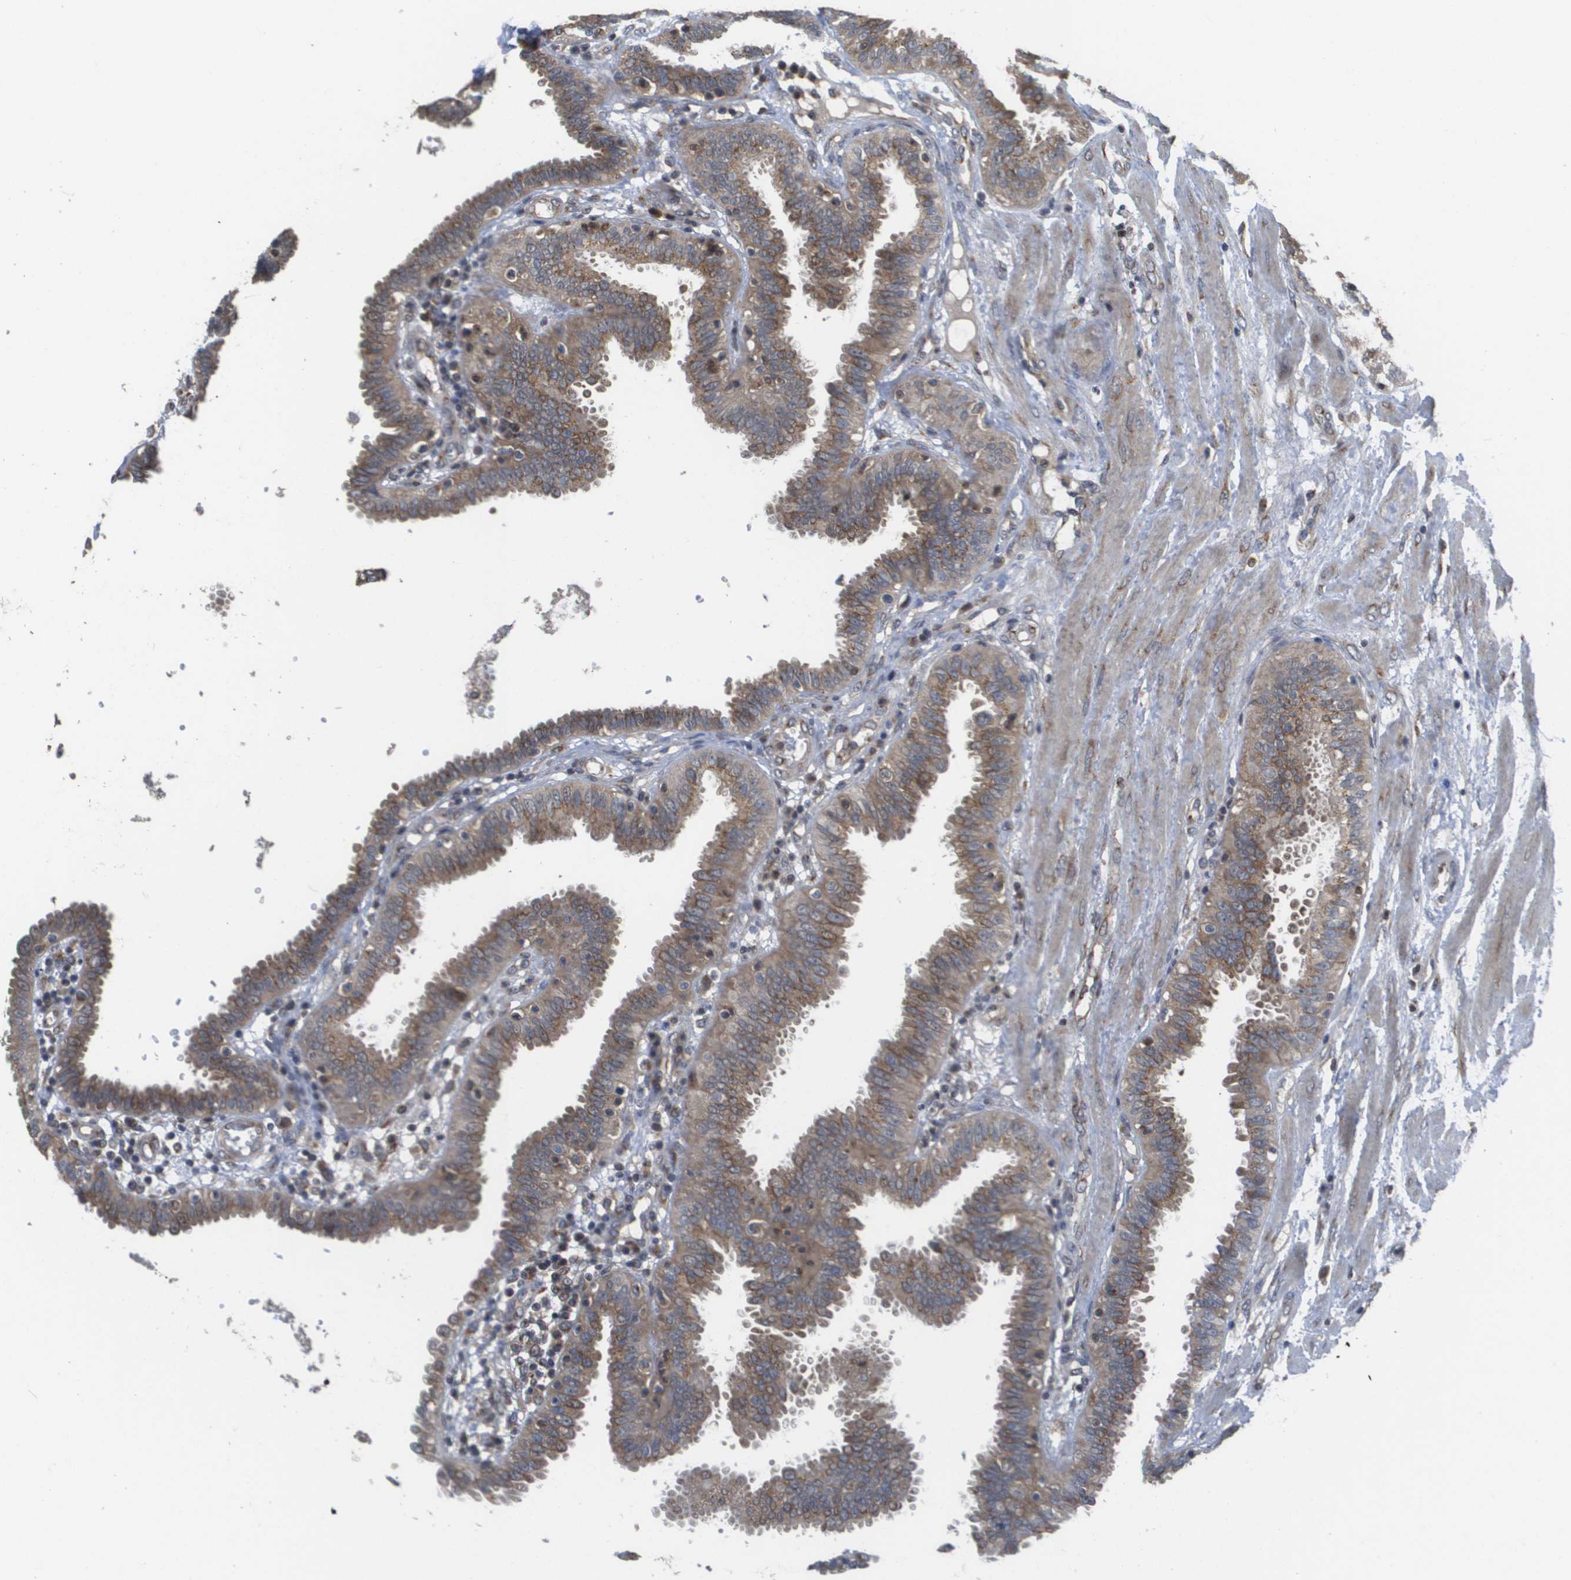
{"staining": {"intensity": "moderate", "quantity": ">75%", "location": "cytoplasmic/membranous"}, "tissue": "fallopian tube", "cell_type": "Glandular cells", "image_type": "normal", "snomed": [{"axis": "morphology", "description": "Normal tissue, NOS"}, {"axis": "topography", "description": "Fallopian tube"}], "caption": "Benign fallopian tube was stained to show a protein in brown. There is medium levels of moderate cytoplasmic/membranous positivity in about >75% of glandular cells.", "gene": "PCK1", "patient": {"sex": "female", "age": 32}}